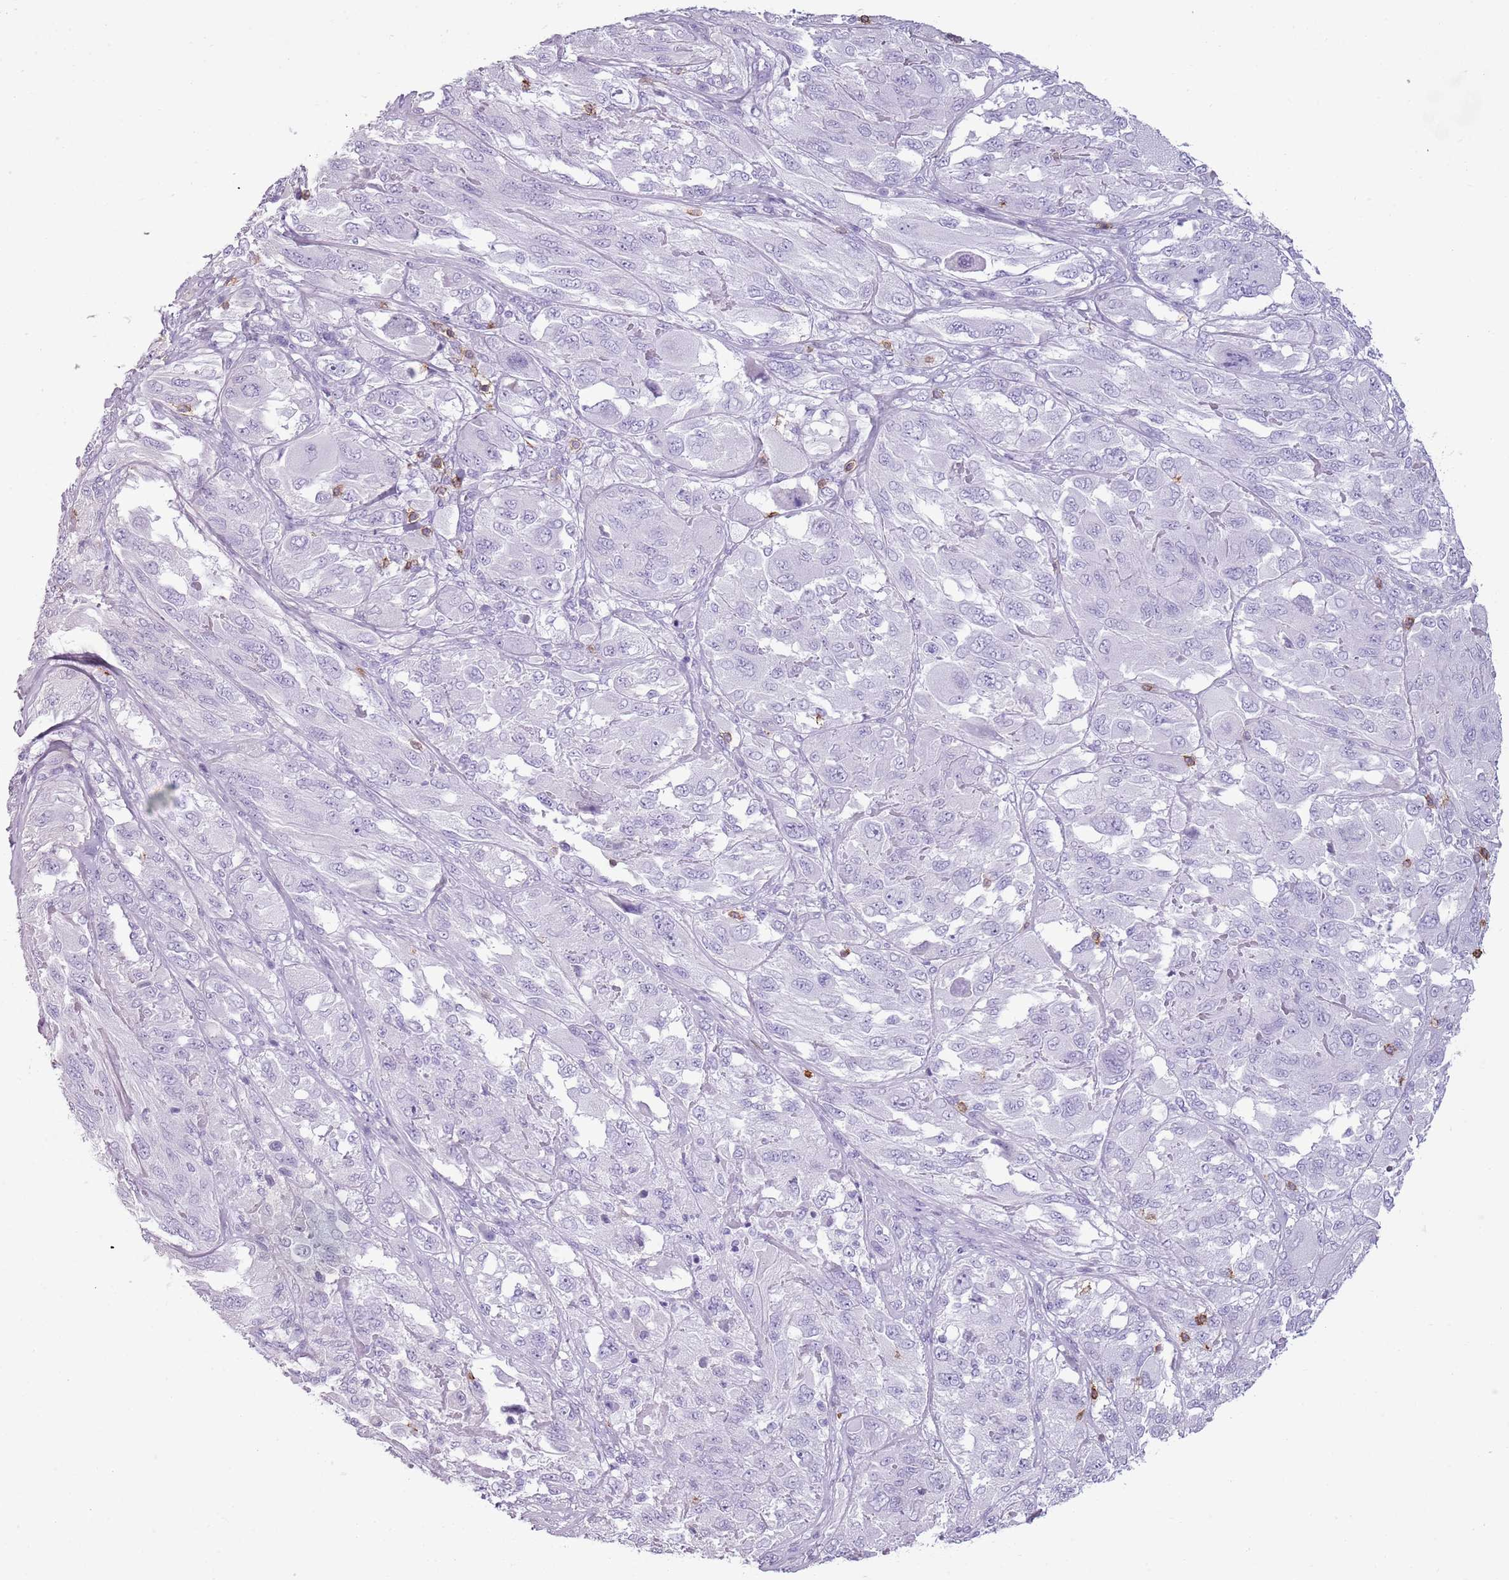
{"staining": {"intensity": "negative", "quantity": "none", "location": "none"}, "tissue": "melanoma", "cell_type": "Tumor cells", "image_type": "cancer", "snomed": [{"axis": "morphology", "description": "Malignant melanoma, NOS"}, {"axis": "topography", "description": "Skin"}], "caption": "IHC histopathology image of melanoma stained for a protein (brown), which exhibits no staining in tumor cells.", "gene": "ZNF583", "patient": {"sex": "female", "age": 91}}